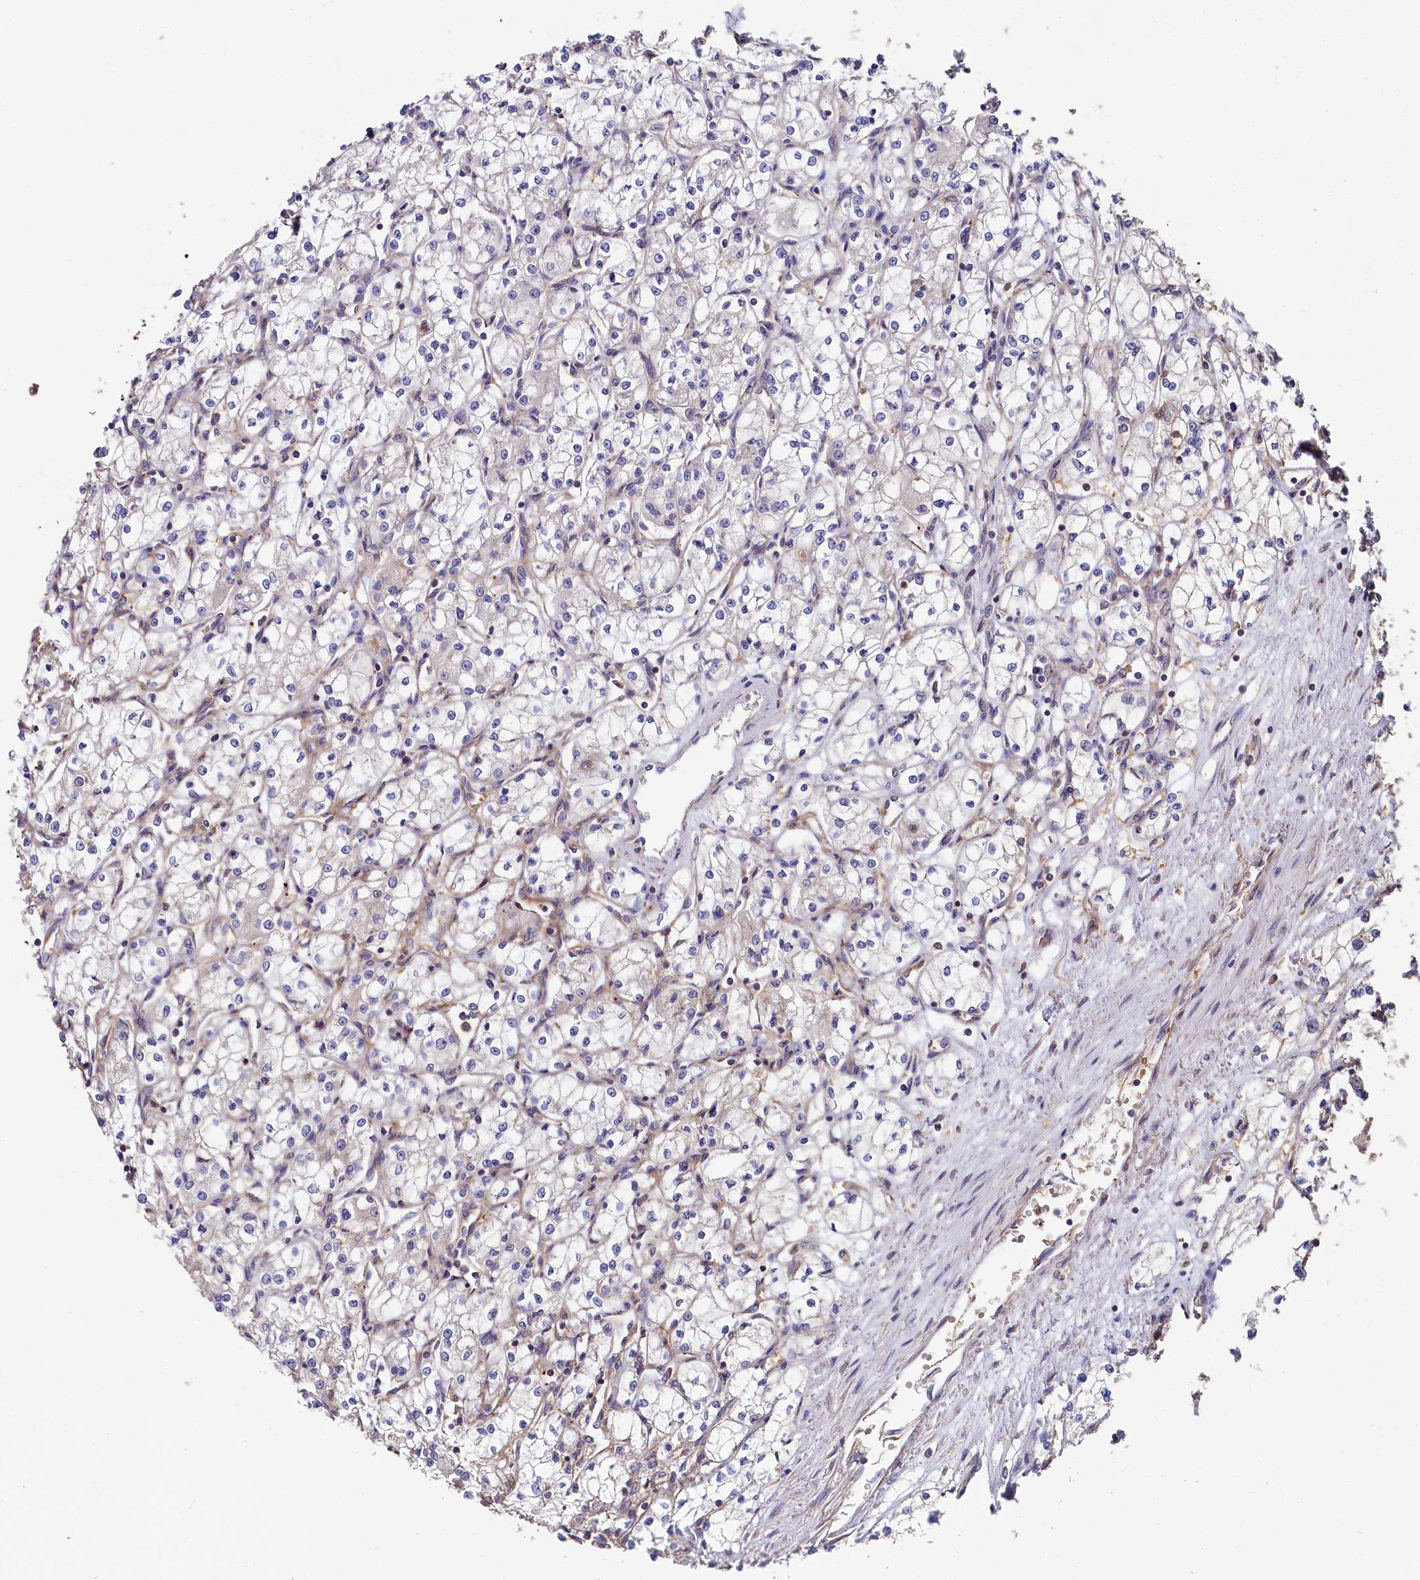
{"staining": {"intensity": "negative", "quantity": "none", "location": "none"}, "tissue": "renal cancer", "cell_type": "Tumor cells", "image_type": "cancer", "snomed": [{"axis": "morphology", "description": "Adenocarcinoma, NOS"}, {"axis": "topography", "description": "Kidney"}], "caption": "Immunohistochemistry micrograph of neoplastic tissue: adenocarcinoma (renal) stained with DAB displays no significant protein expression in tumor cells.", "gene": "PPIP5K1", "patient": {"sex": "male", "age": 59}}